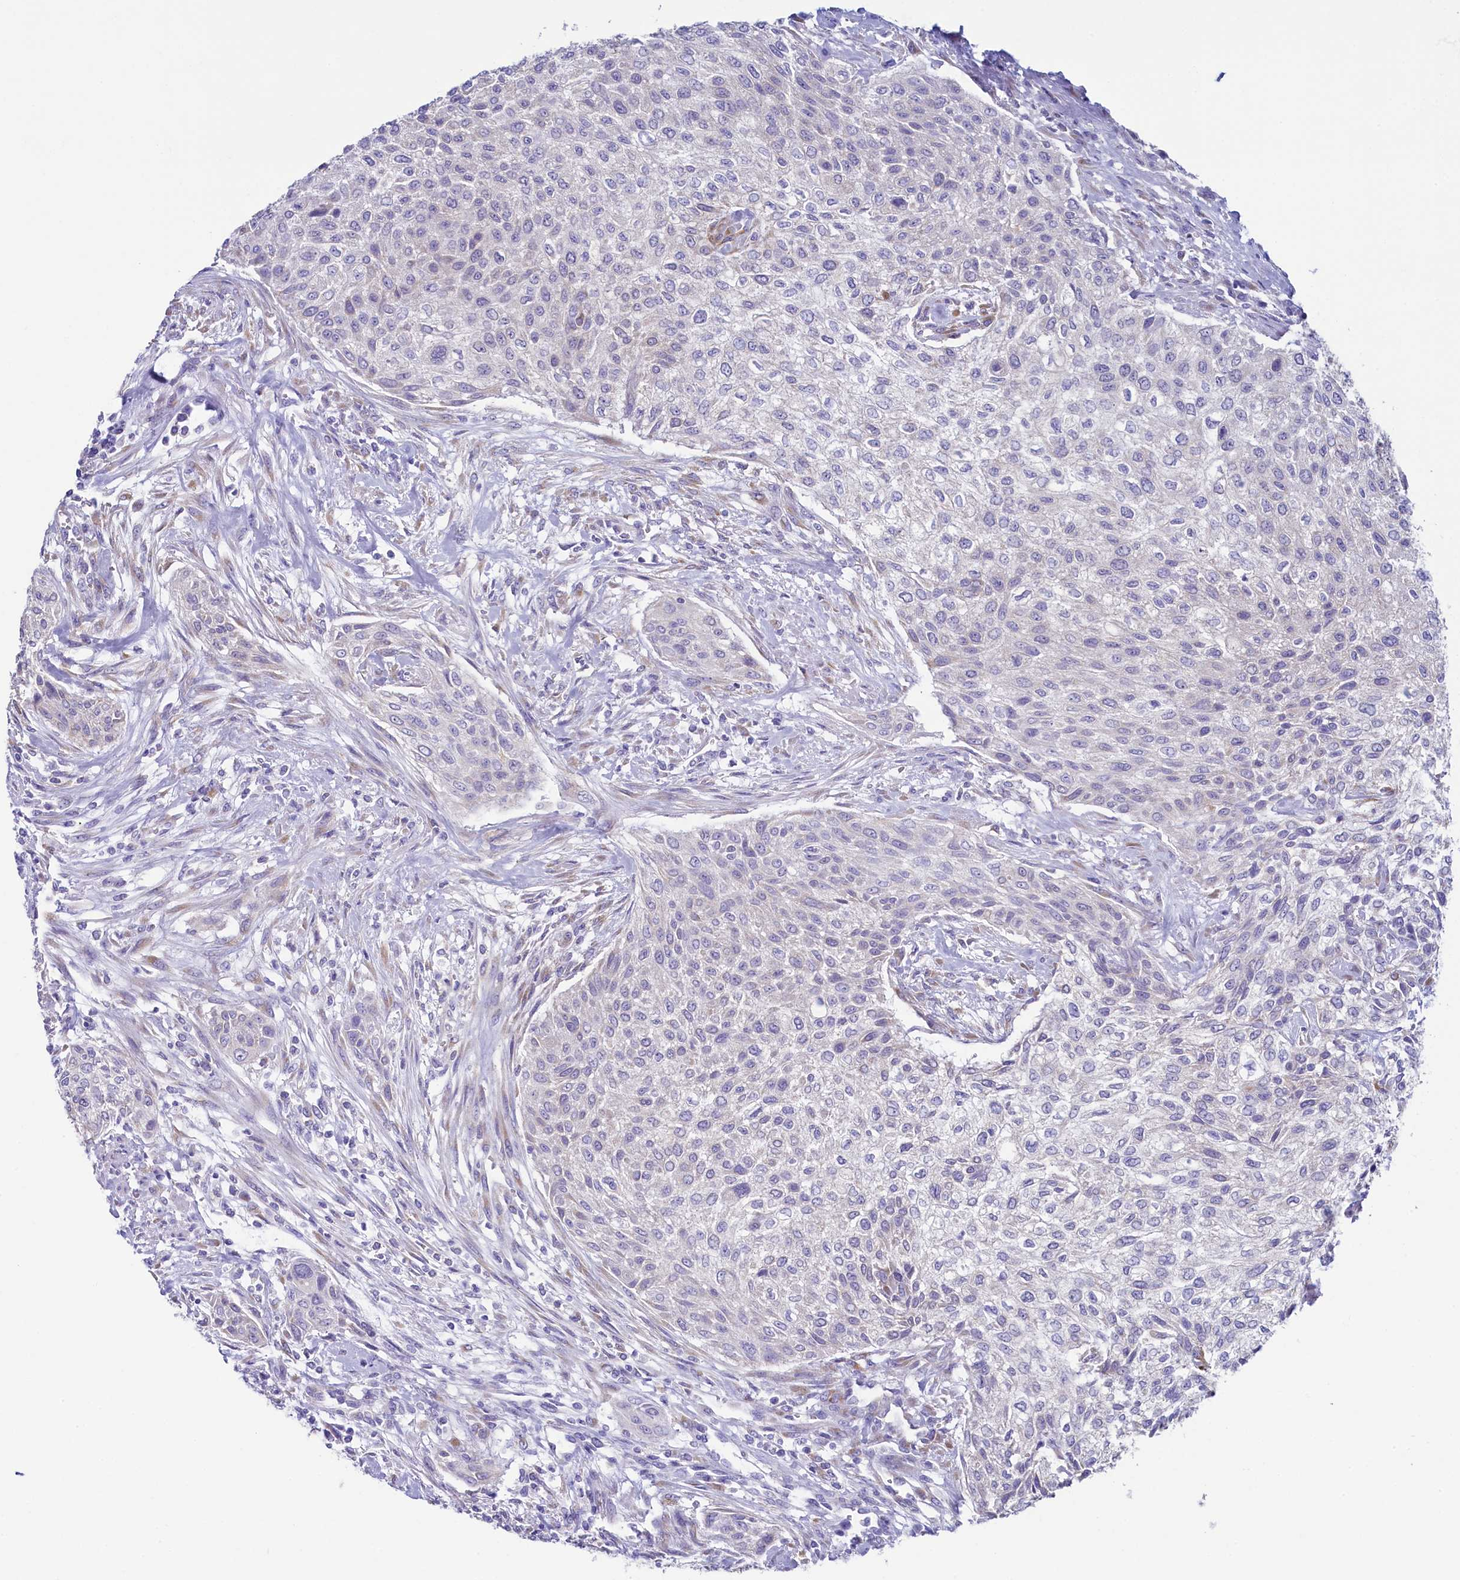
{"staining": {"intensity": "negative", "quantity": "none", "location": "none"}, "tissue": "urothelial cancer", "cell_type": "Tumor cells", "image_type": "cancer", "snomed": [{"axis": "morphology", "description": "Normal tissue, NOS"}, {"axis": "morphology", "description": "Urothelial carcinoma, NOS"}, {"axis": "topography", "description": "Urinary bladder"}, {"axis": "topography", "description": "Peripheral nerve tissue"}], "caption": "IHC photomicrograph of neoplastic tissue: urothelial cancer stained with DAB displays no significant protein positivity in tumor cells. Brightfield microscopy of immunohistochemistry (IHC) stained with DAB (brown) and hematoxylin (blue), captured at high magnification.", "gene": "SKA3", "patient": {"sex": "male", "age": 35}}